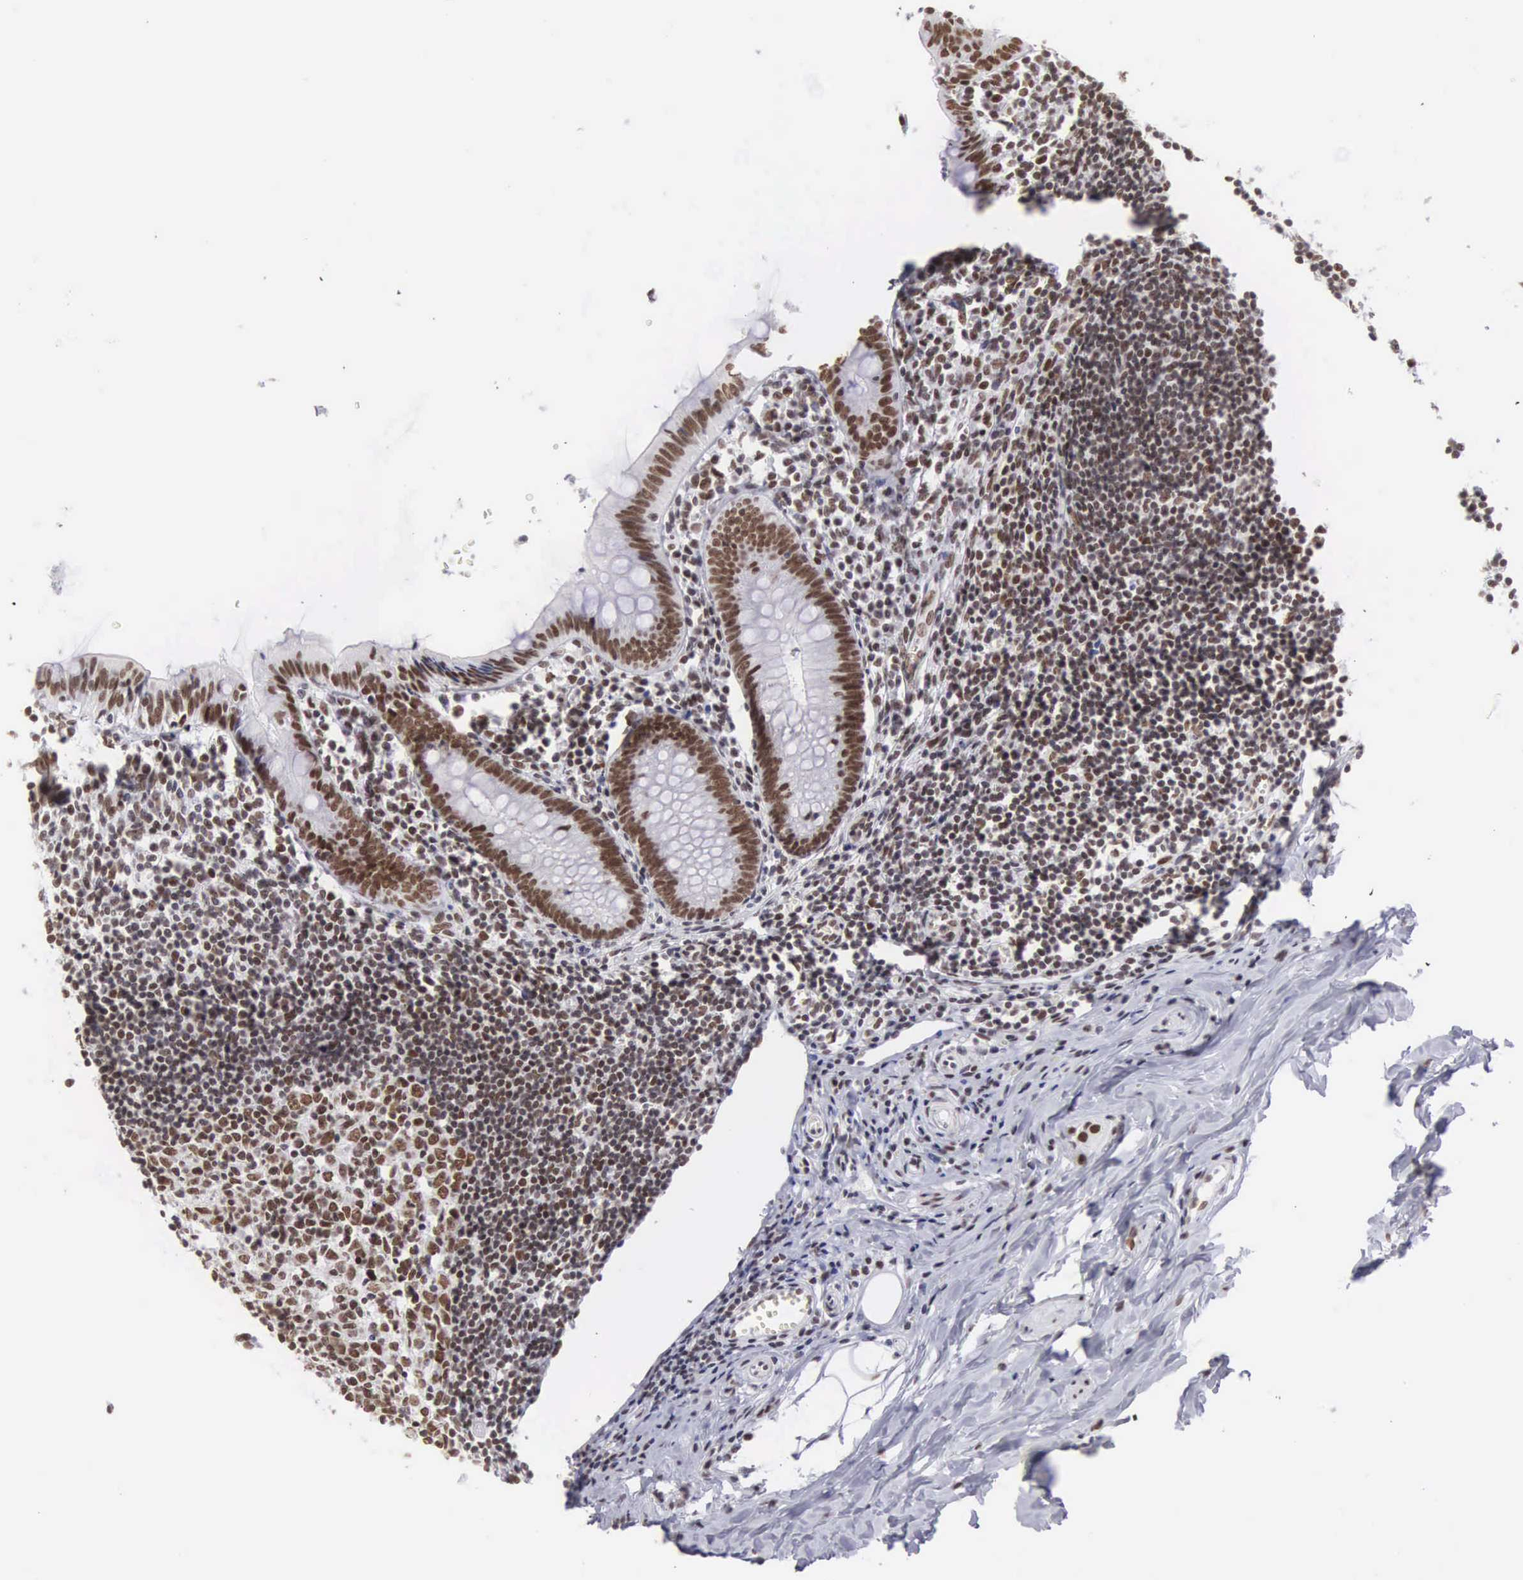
{"staining": {"intensity": "moderate", "quantity": ">75%", "location": "nuclear"}, "tissue": "appendix", "cell_type": "Glandular cells", "image_type": "normal", "snomed": [{"axis": "morphology", "description": "Normal tissue, NOS"}, {"axis": "topography", "description": "Appendix"}], "caption": "Benign appendix shows moderate nuclear expression in approximately >75% of glandular cells, visualized by immunohistochemistry. The staining is performed using DAB brown chromogen to label protein expression. The nuclei are counter-stained blue using hematoxylin.", "gene": "CSTF2", "patient": {"sex": "female", "age": 19}}